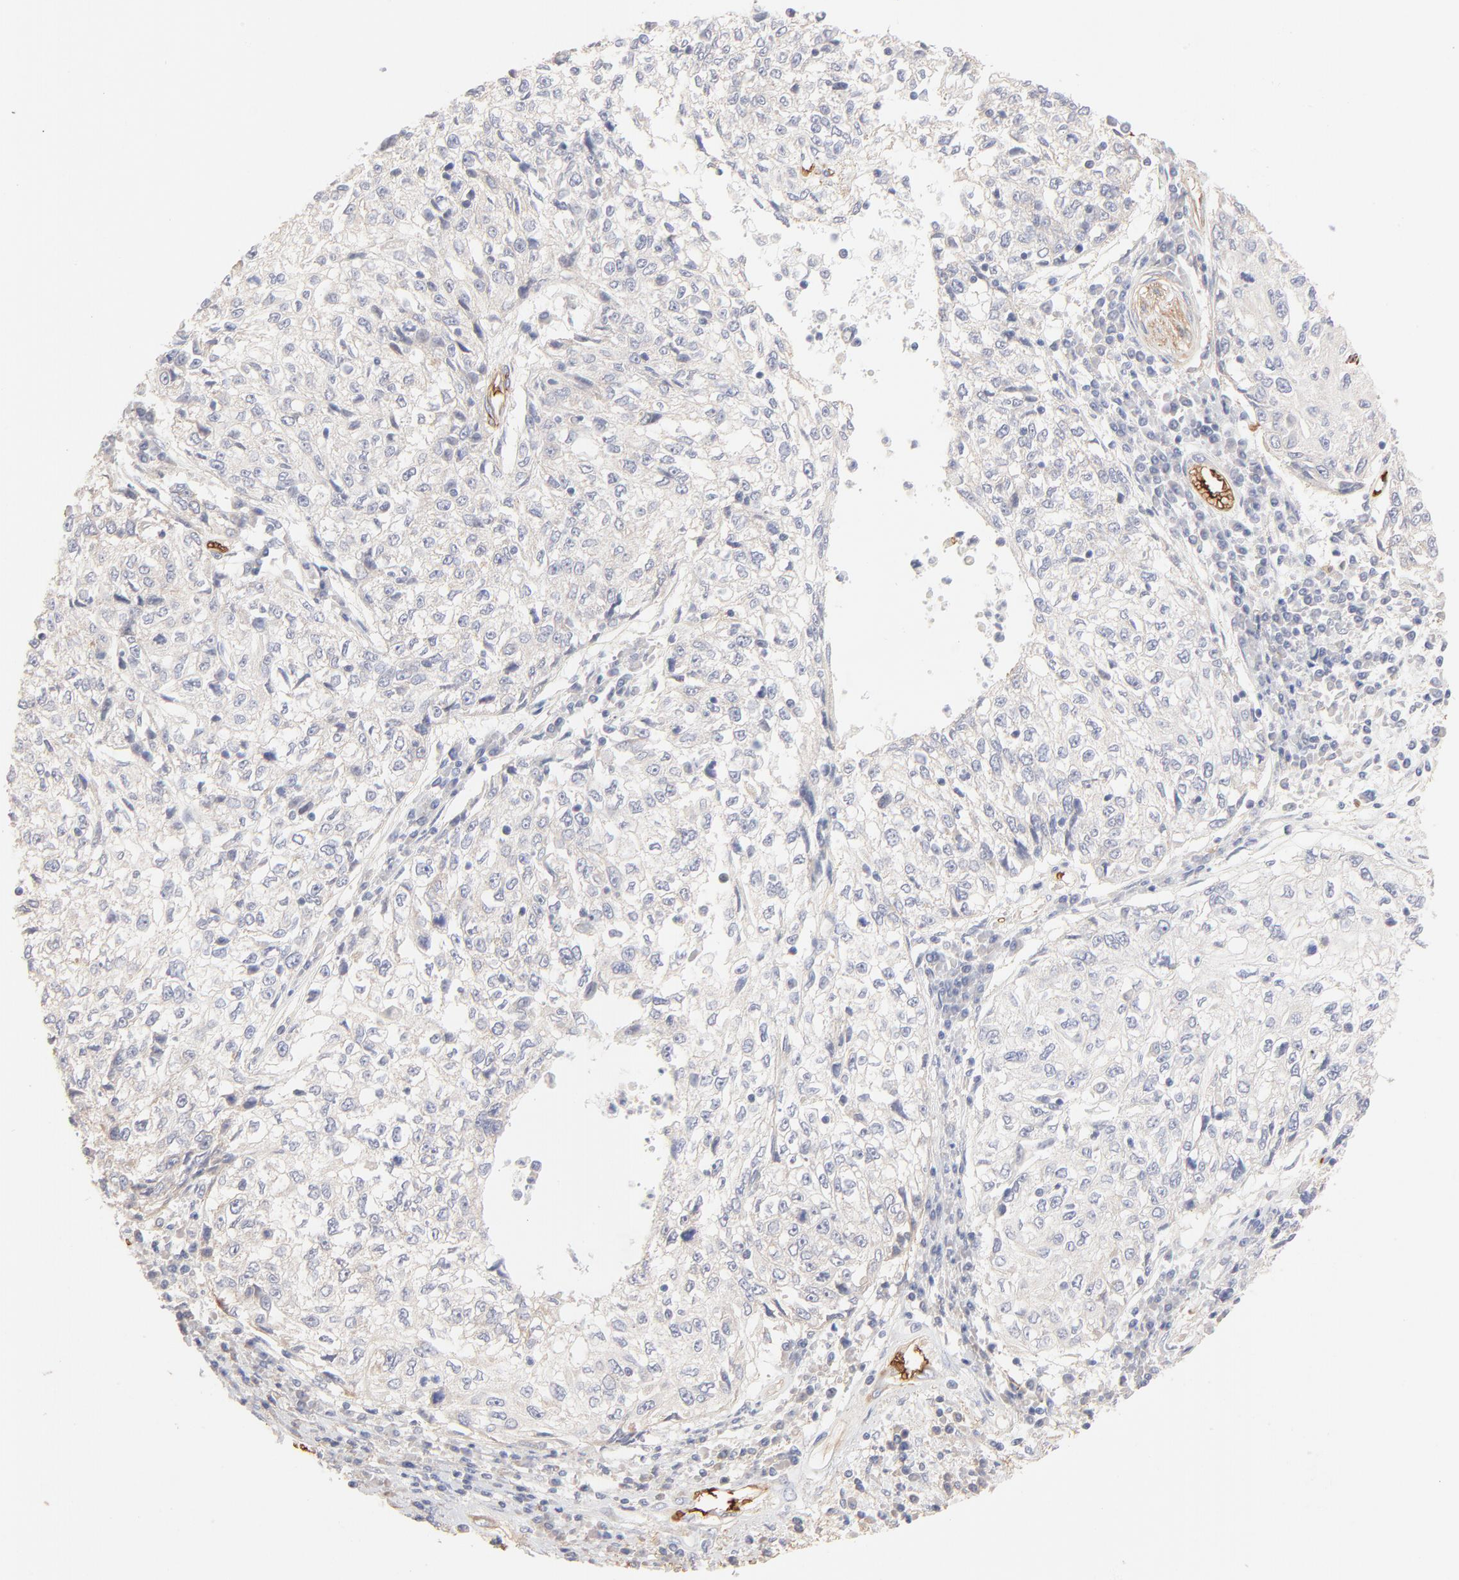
{"staining": {"intensity": "negative", "quantity": "none", "location": "none"}, "tissue": "cervical cancer", "cell_type": "Tumor cells", "image_type": "cancer", "snomed": [{"axis": "morphology", "description": "Squamous cell carcinoma, NOS"}, {"axis": "topography", "description": "Cervix"}], "caption": "The micrograph shows no staining of tumor cells in cervical cancer. The staining is performed using DAB (3,3'-diaminobenzidine) brown chromogen with nuclei counter-stained in using hematoxylin.", "gene": "SPTB", "patient": {"sex": "female", "age": 57}}